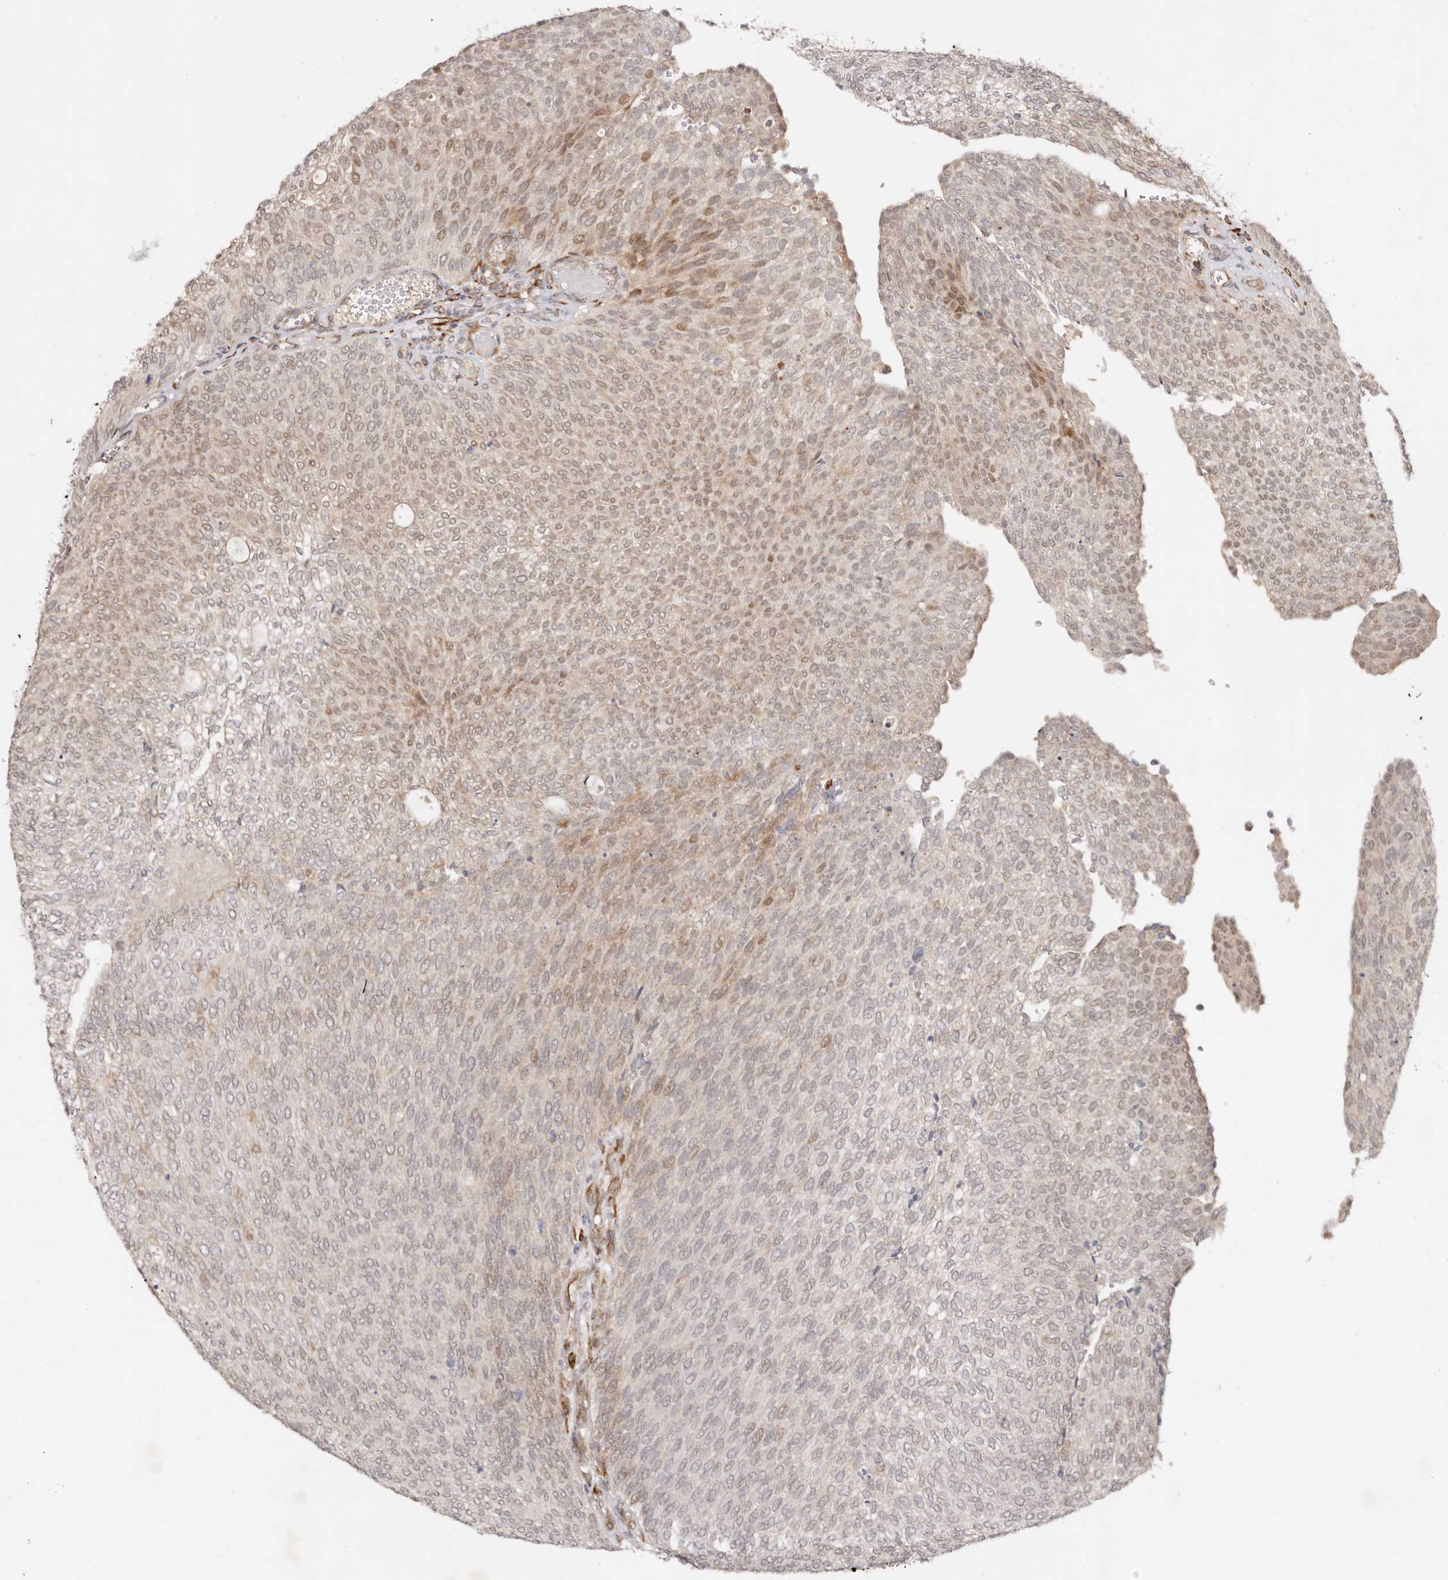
{"staining": {"intensity": "weak", "quantity": "25%-75%", "location": "nuclear"}, "tissue": "urothelial cancer", "cell_type": "Tumor cells", "image_type": "cancer", "snomed": [{"axis": "morphology", "description": "Urothelial carcinoma, Low grade"}, {"axis": "topography", "description": "Urinary bladder"}], "caption": "Urothelial cancer stained with immunohistochemistry (IHC) shows weak nuclear expression in approximately 25%-75% of tumor cells. The protein is stained brown, and the nuclei are stained in blue (DAB IHC with brightfield microscopy, high magnification).", "gene": "BCL2L15", "patient": {"sex": "female", "age": 79}}